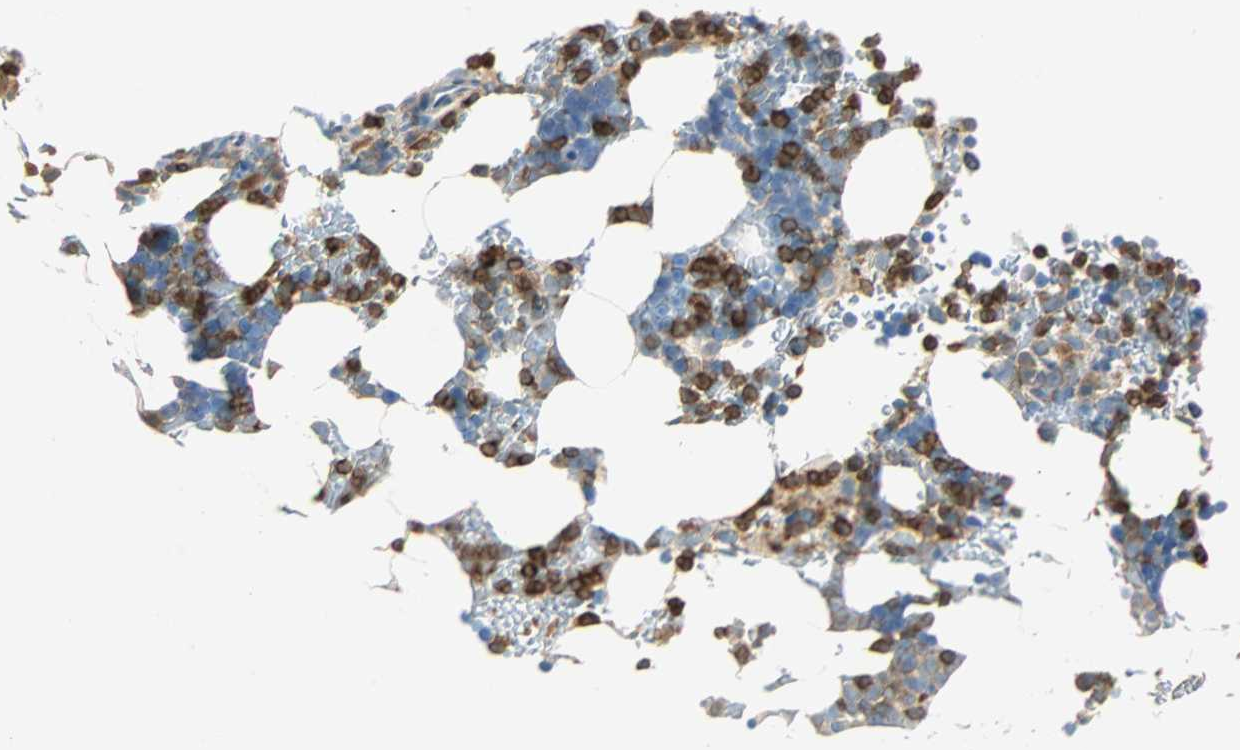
{"staining": {"intensity": "moderate", "quantity": "25%-75%", "location": "cytoplasmic/membranous"}, "tissue": "bone marrow", "cell_type": "Hematopoietic cells", "image_type": "normal", "snomed": [{"axis": "morphology", "description": "Normal tissue, NOS"}, {"axis": "topography", "description": "Bone marrow"}], "caption": "A histopathology image of bone marrow stained for a protein shows moderate cytoplasmic/membranous brown staining in hematopoietic cells.", "gene": "FMNL1", "patient": {"sex": "female", "age": 73}}